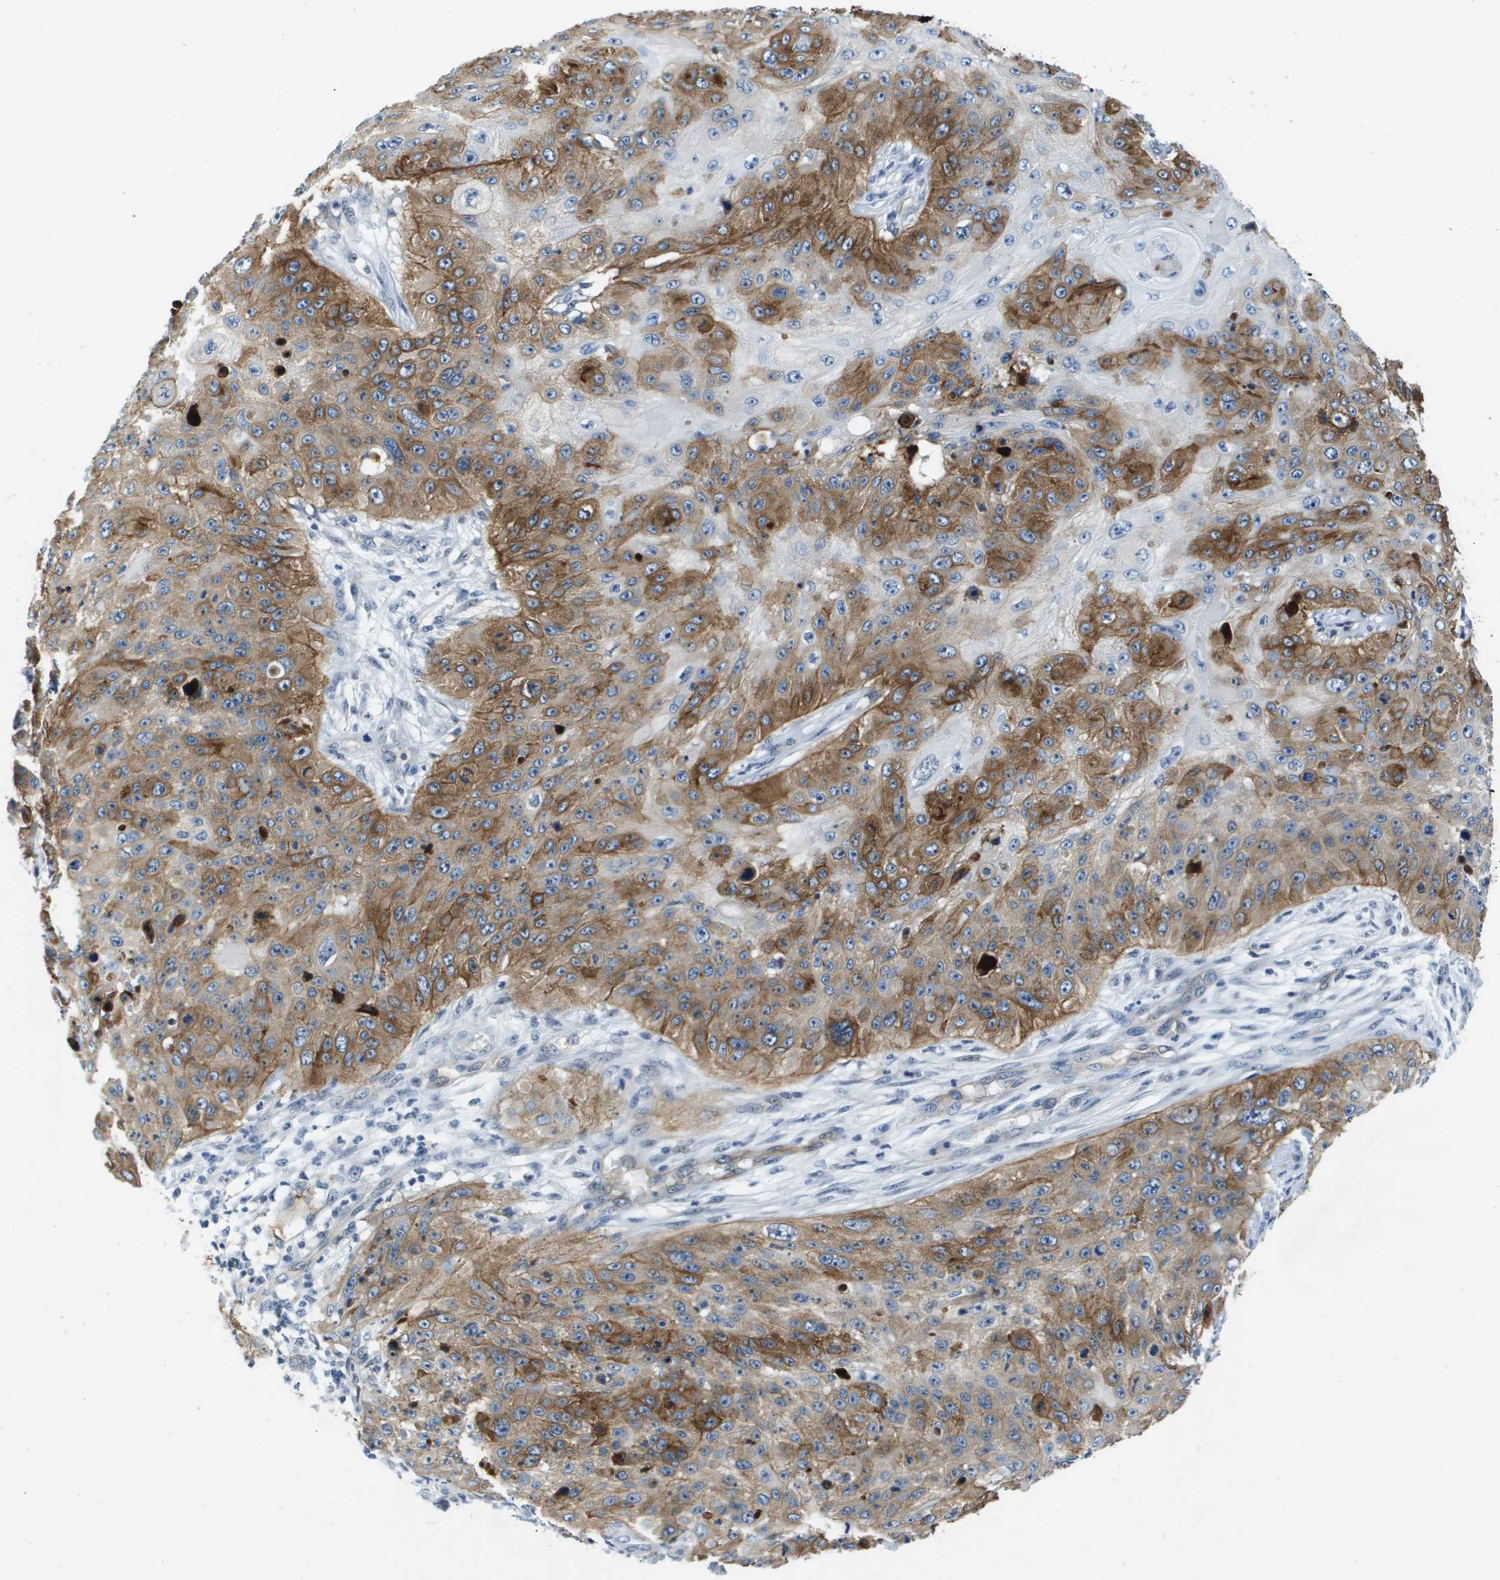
{"staining": {"intensity": "moderate", "quantity": ">75%", "location": "cytoplasmic/membranous"}, "tissue": "skin cancer", "cell_type": "Tumor cells", "image_type": "cancer", "snomed": [{"axis": "morphology", "description": "Squamous cell carcinoma, NOS"}, {"axis": "topography", "description": "Skin"}], "caption": "Moderate cytoplasmic/membranous protein staining is identified in approximately >75% of tumor cells in skin cancer (squamous cell carcinoma).", "gene": "ITGA6", "patient": {"sex": "female", "age": 80}}